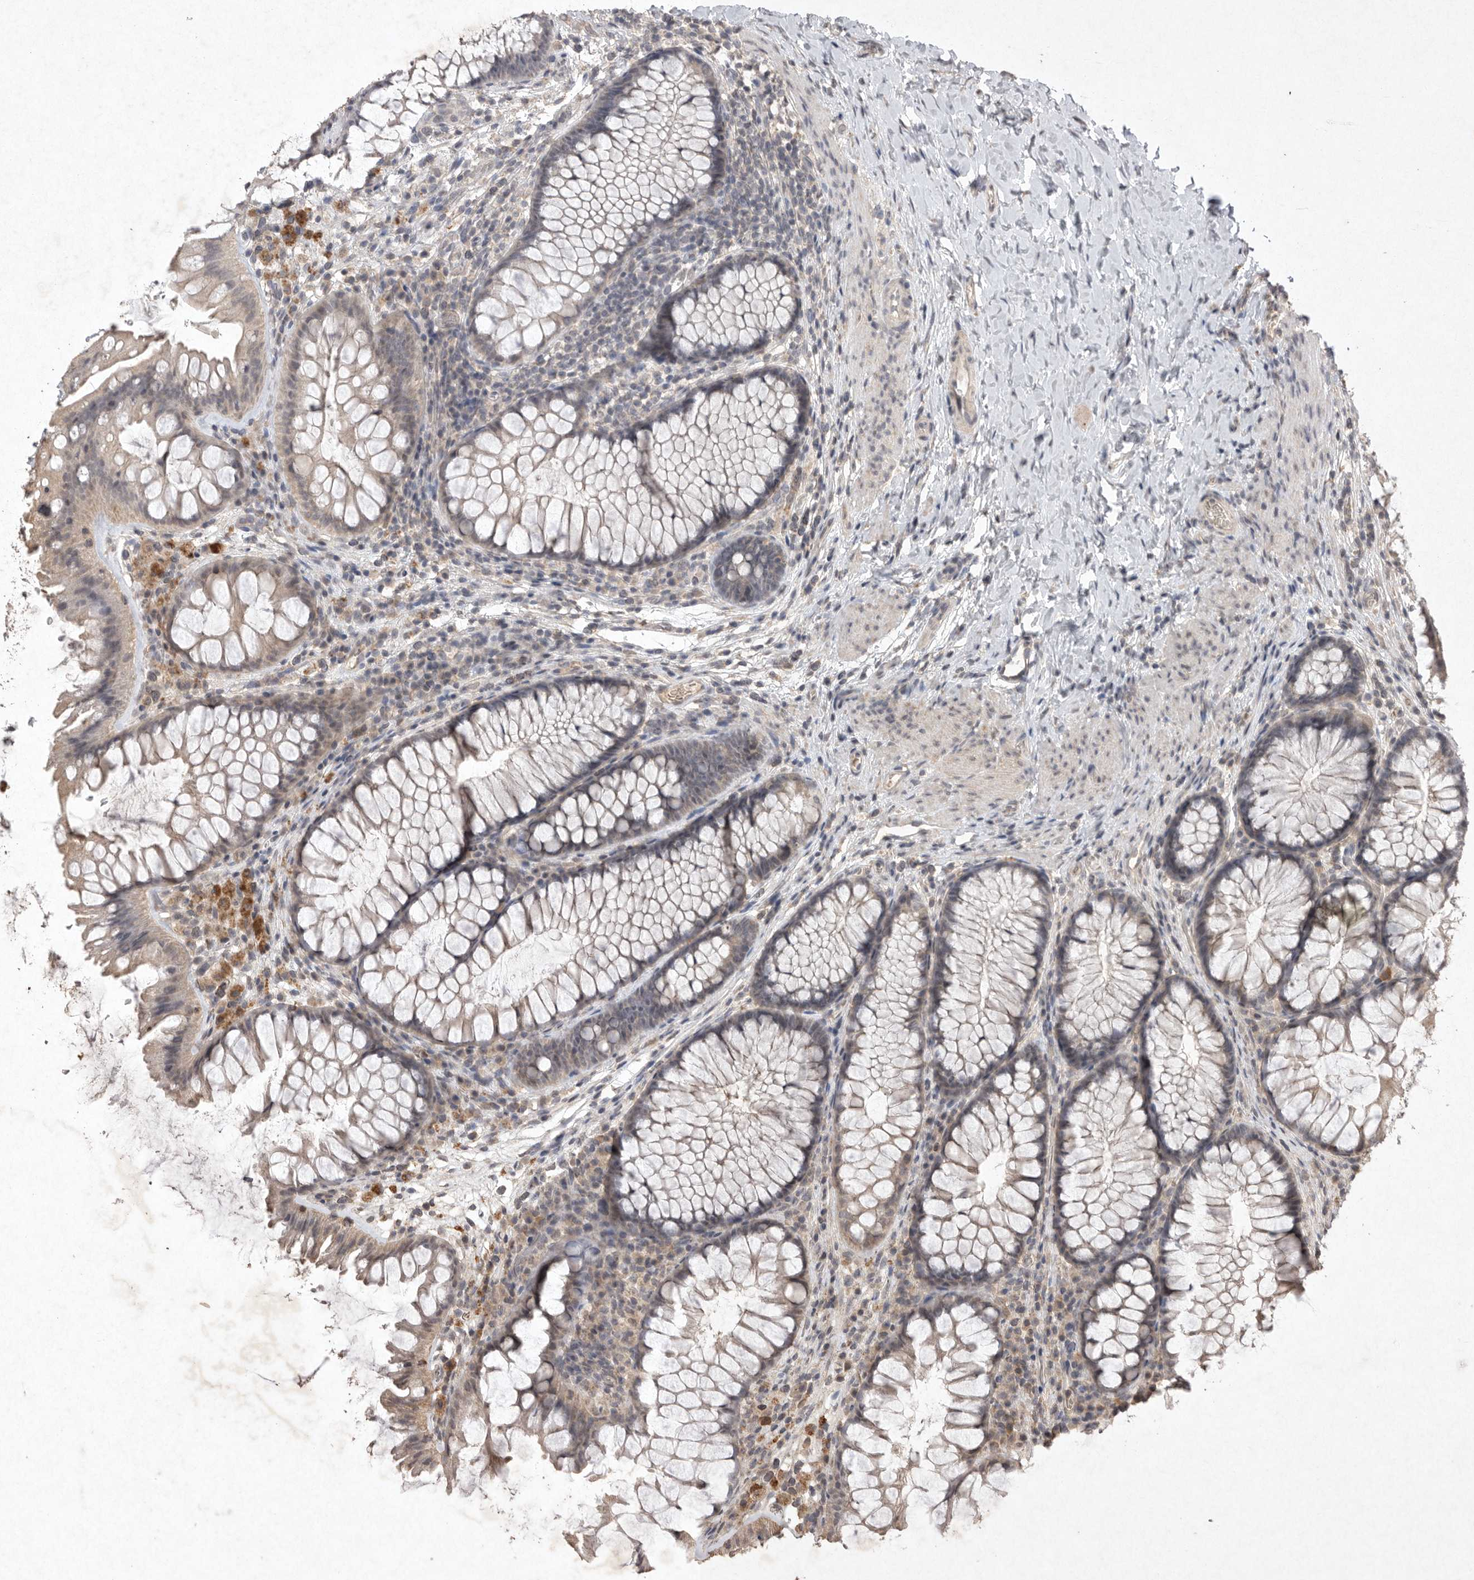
{"staining": {"intensity": "weak", "quantity": ">75%", "location": "cytoplasmic/membranous"}, "tissue": "colon", "cell_type": "Endothelial cells", "image_type": "normal", "snomed": [{"axis": "morphology", "description": "Normal tissue, NOS"}, {"axis": "topography", "description": "Colon"}], "caption": "Protein staining of benign colon demonstrates weak cytoplasmic/membranous staining in approximately >75% of endothelial cells.", "gene": "APLNR", "patient": {"sex": "female", "age": 62}}